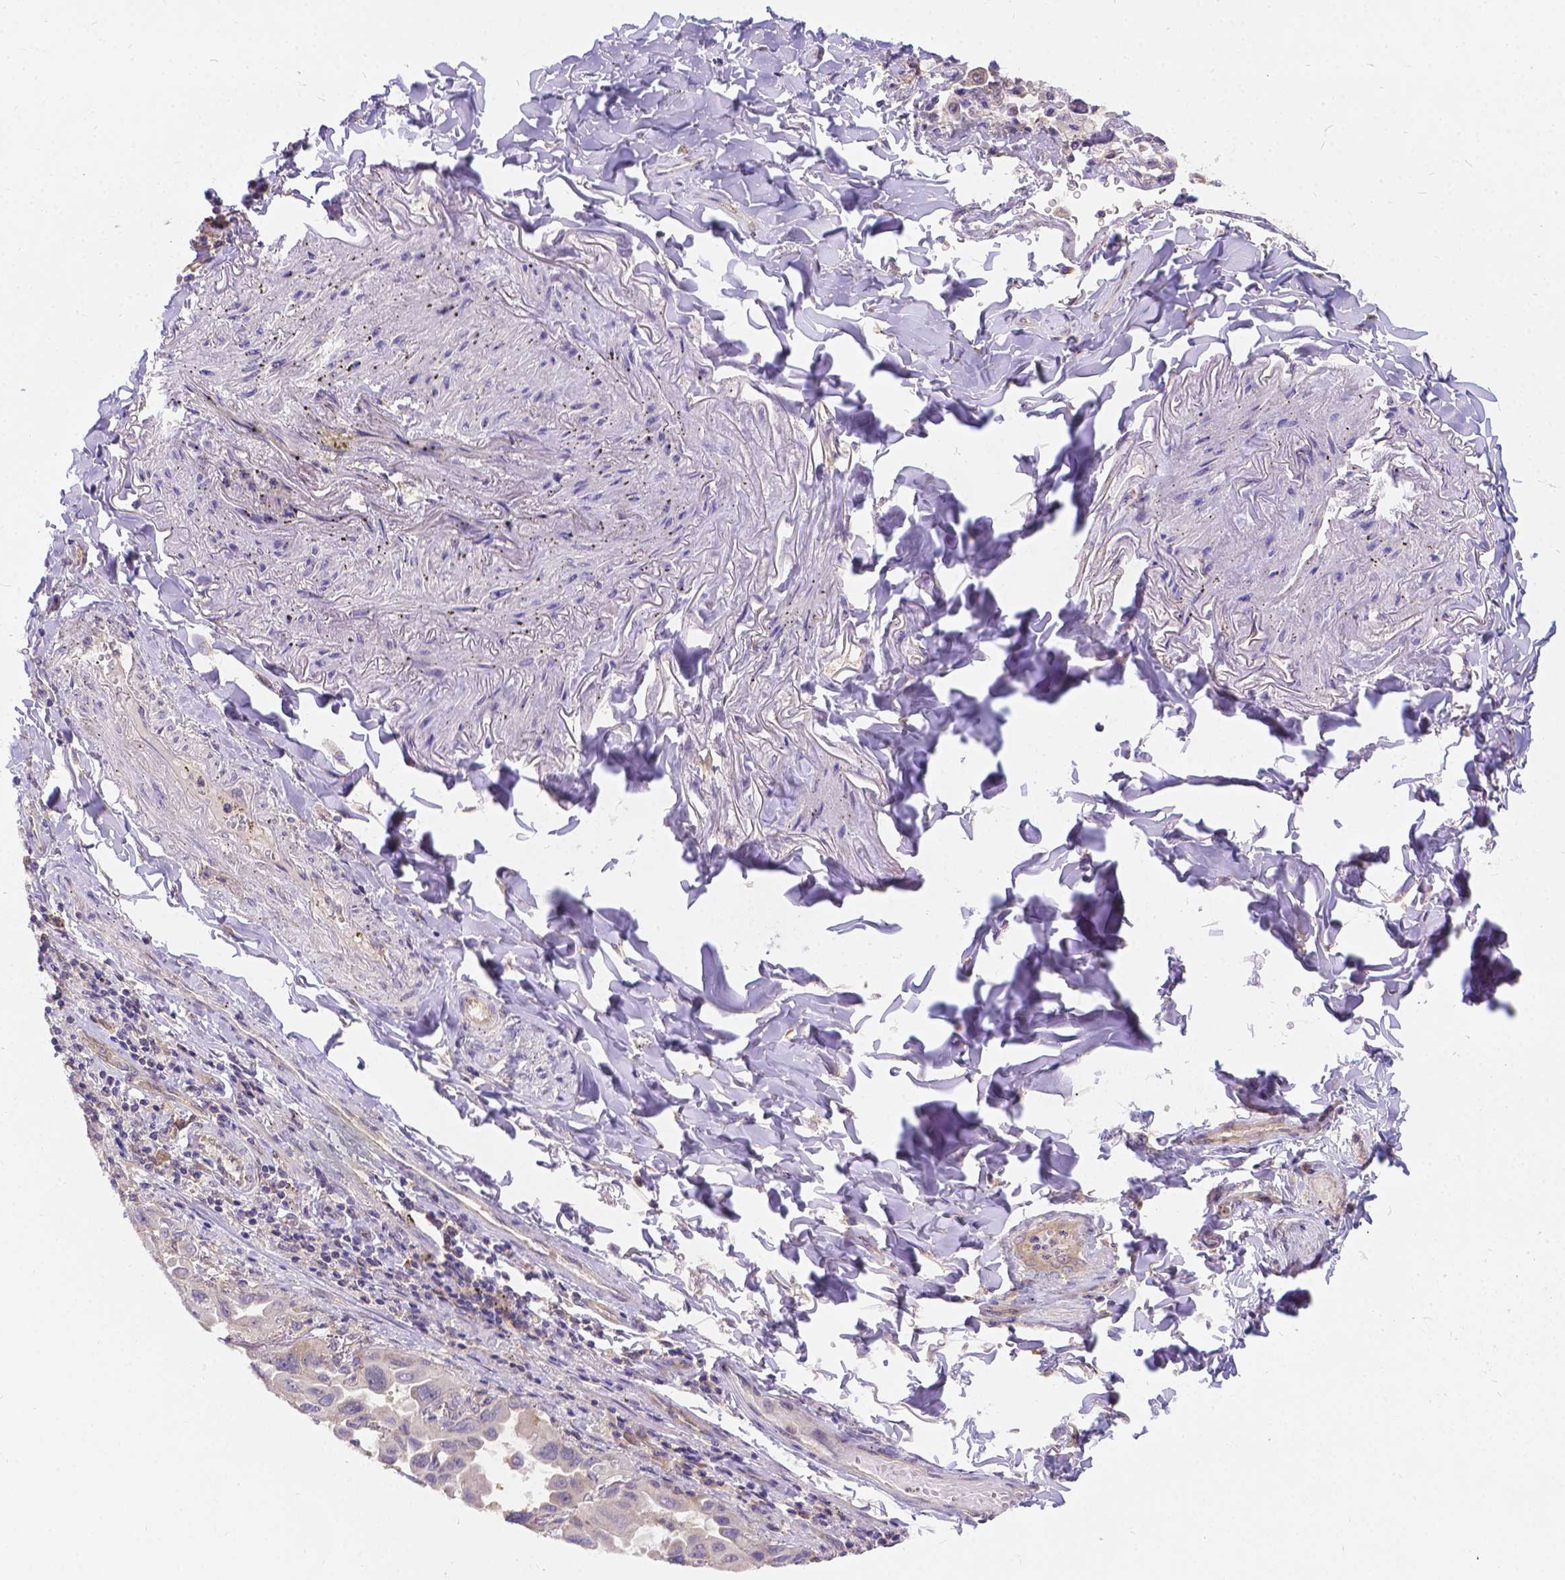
{"staining": {"intensity": "weak", "quantity": "<25%", "location": "cytoplasmic/membranous"}, "tissue": "lung cancer", "cell_type": "Tumor cells", "image_type": "cancer", "snomed": [{"axis": "morphology", "description": "Adenocarcinoma, NOS"}, {"axis": "topography", "description": "Lung"}], "caption": "Micrograph shows no significant protein expression in tumor cells of lung adenocarcinoma. (Stains: DAB (3,3'-diaminobenzidine) IHC with hematoxylin counter stain, Microscopy: brightfield microscopy at high magnification).", "gene": "DENND6A", "patient": {"sex": "male", "age": 64}}